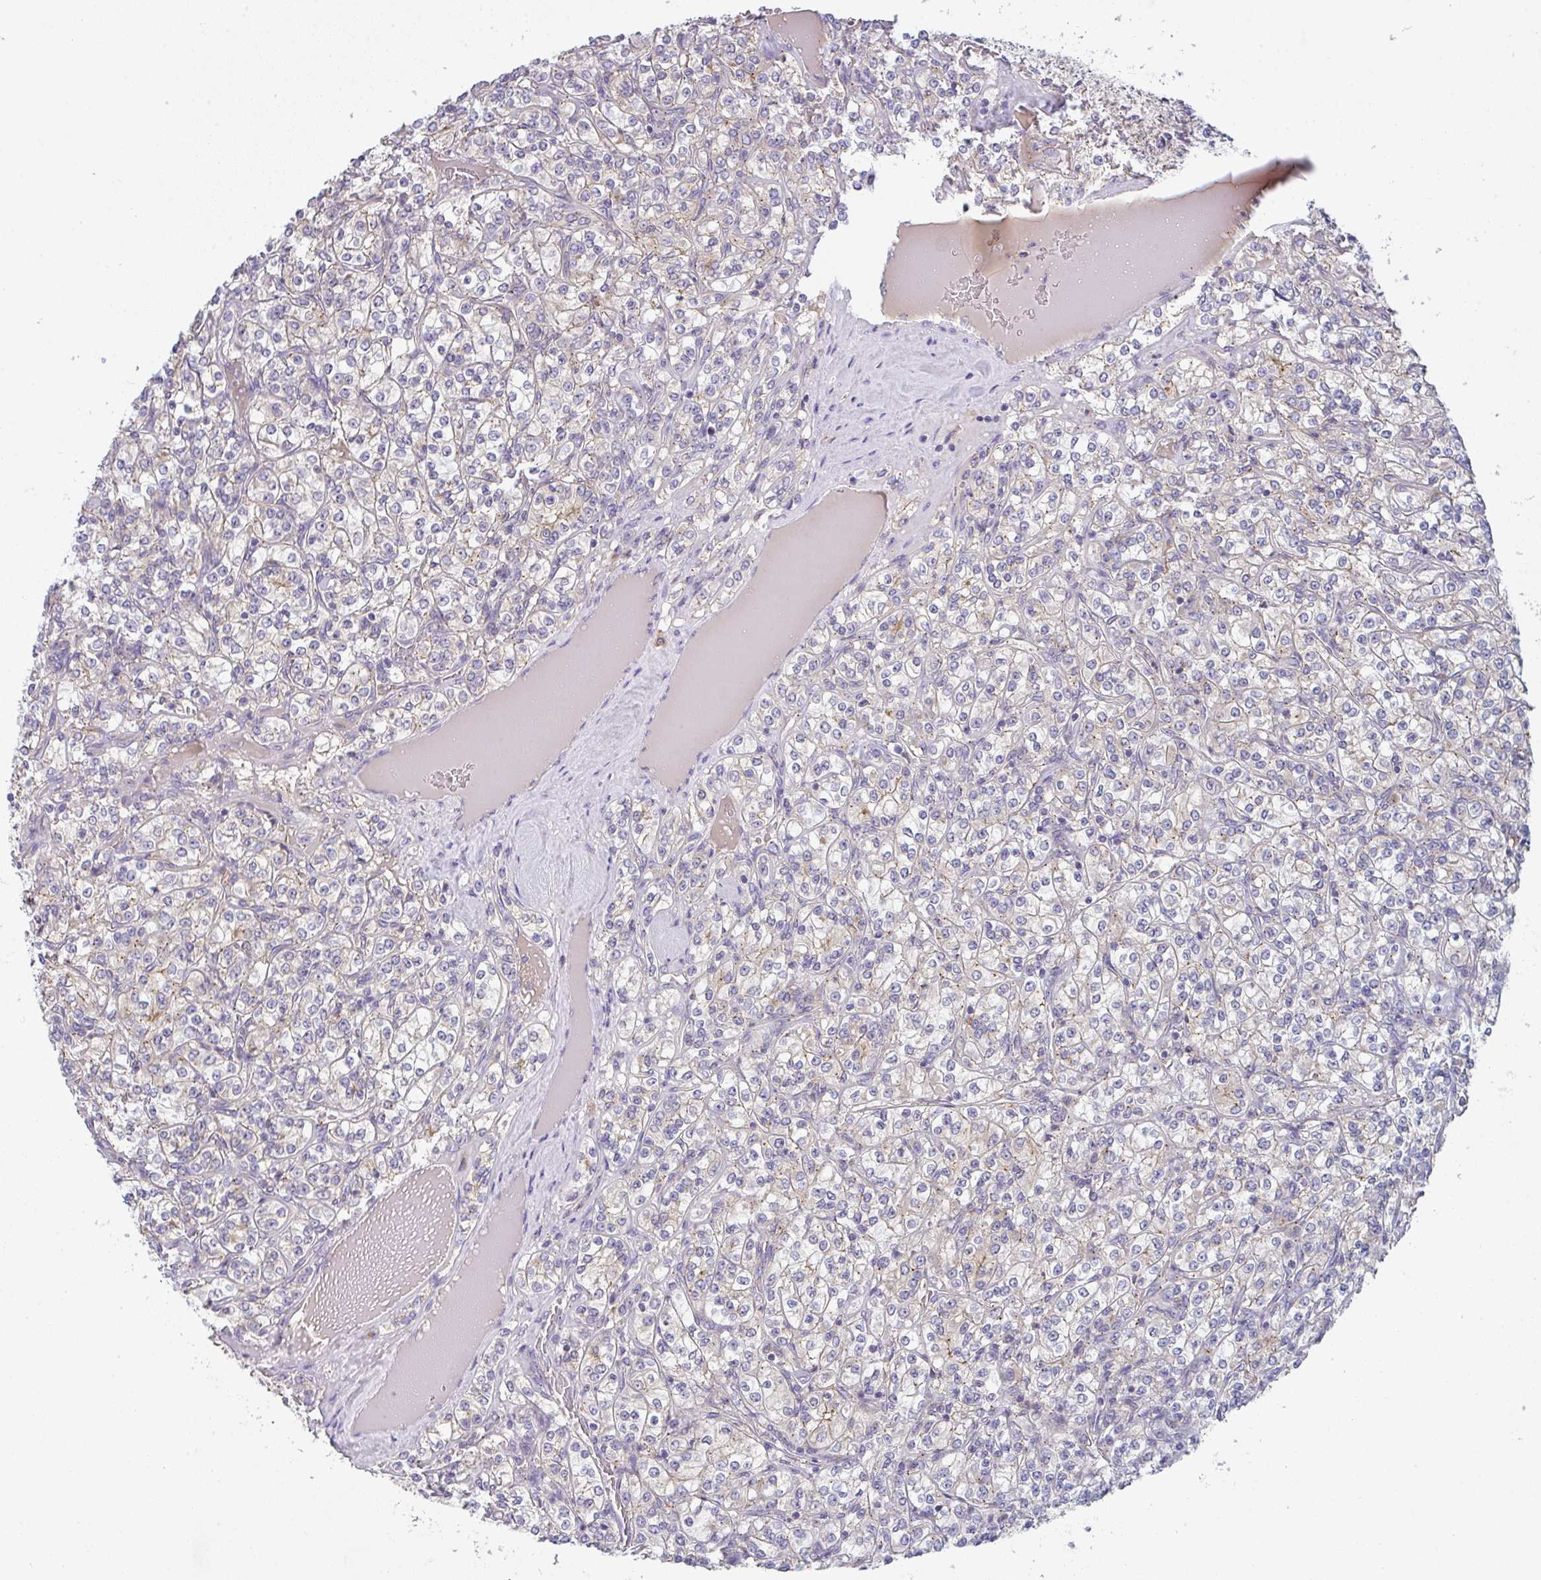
{"staining": {"intensity": "negative", "quantity": "none", "location": "none"}, "tissue": "renal cancer", "cell_type": "Tumor cells", "image_type": "cancer", "snomed": [{"axis": "morphology", "description": "Adenocarcinoma, NOS"}, {"axis": "topography", "description": "Kidney"}], "caption": "Tumor cells show no significant positivity in renal cancer (adenocarcinoma). (DAB IHC with hematoxylin counter stain).", "gene": "SNX5", "patient": {"sex": "male", "age": 77}}